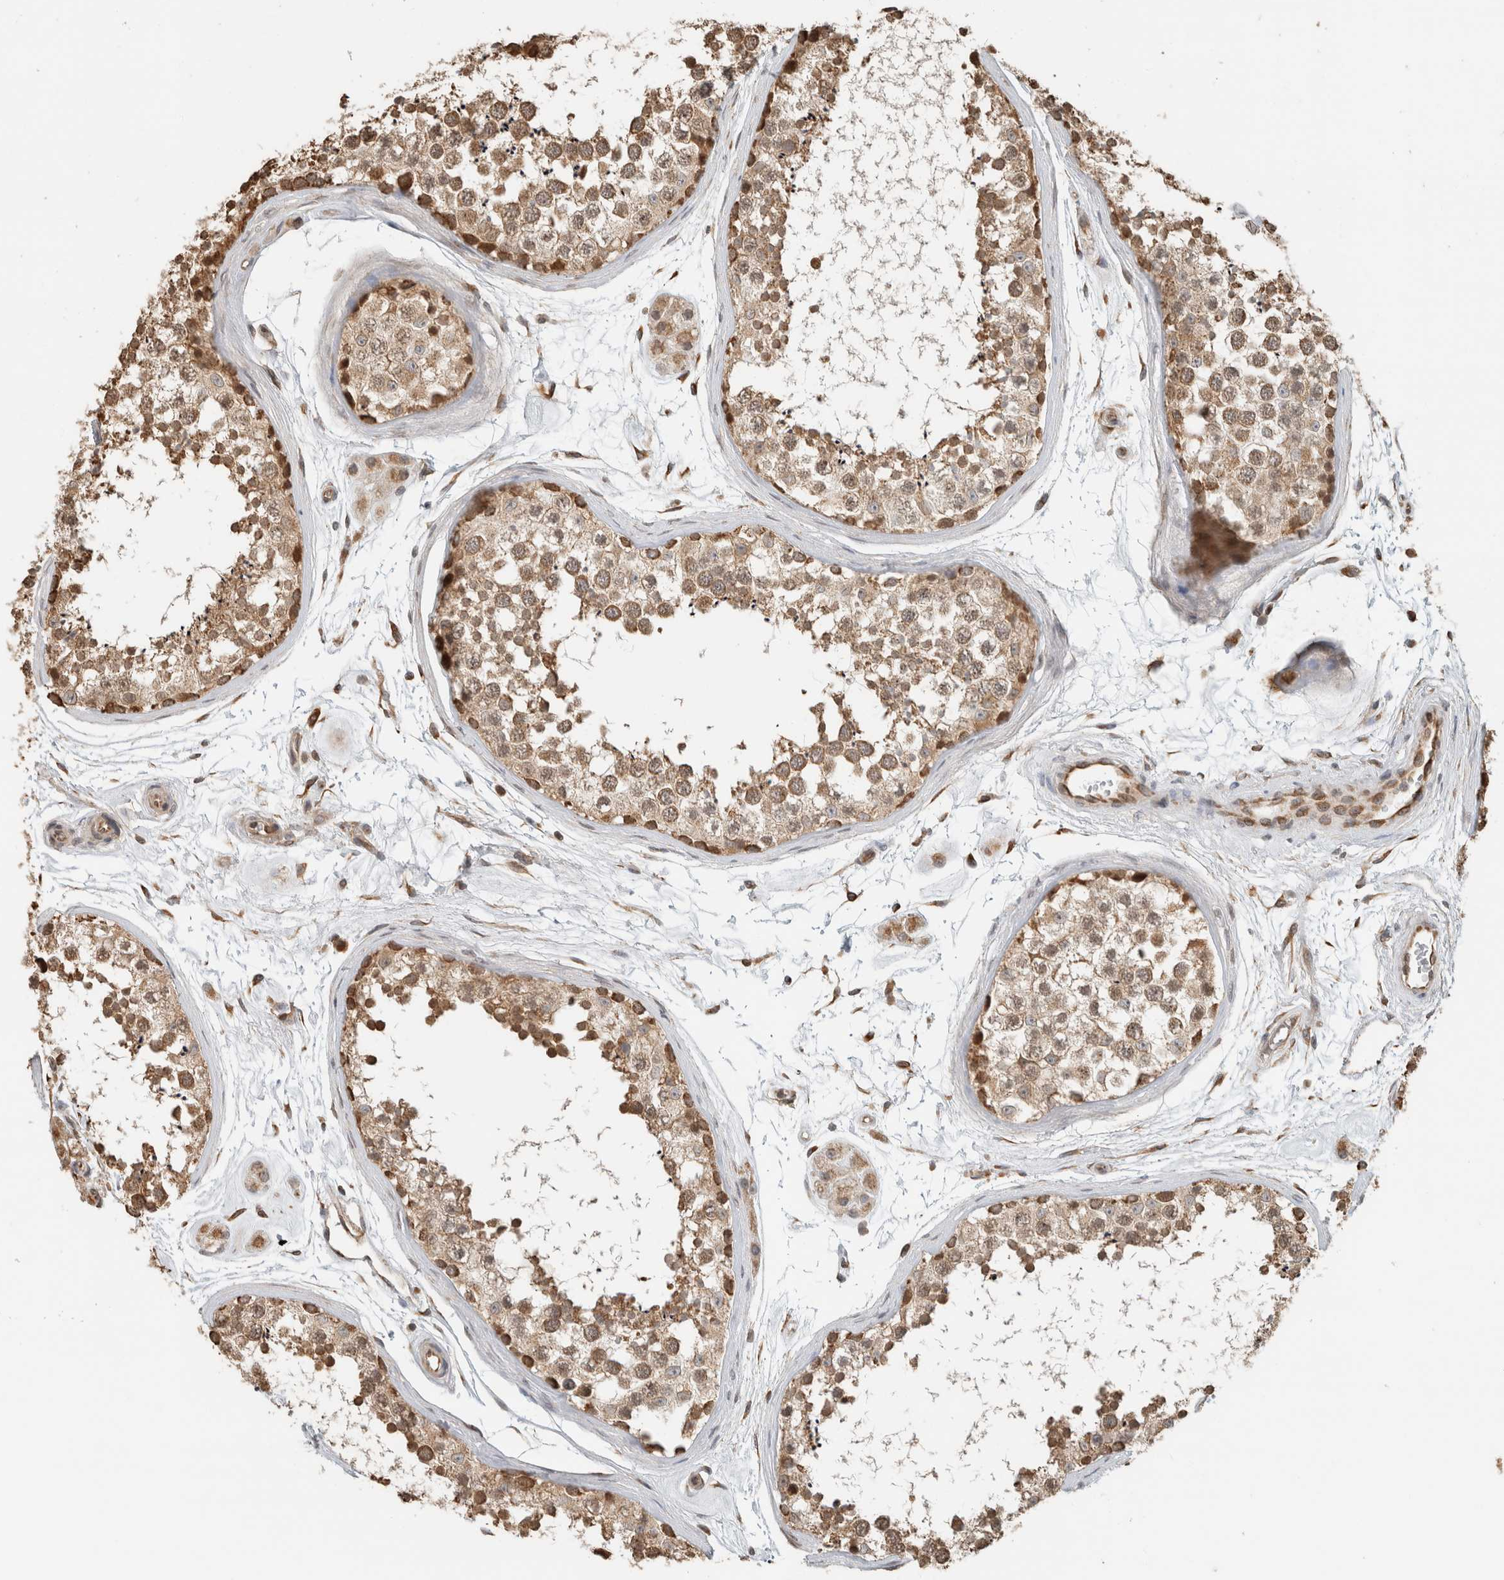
{"staining": {"intensity": "moderate", "quantity": ">75%", "location": "cytoplasmic/membranous"}, "tissue": "testis", "cell_type": "Cells in seminiferous ducts", "image_type": "normal", "snomed": [{"axis": "morphology", "description": "Normal tissue, NOS"}, {"axis": "topography", "description": "Testis"}], "caption": "Normal testis demonstrates moderate cytoplasmic/membranous staining in about >75% of cells in seminiferous ducts, visualized by immunohistochemistry.", "gene": "GINS4", "patient": {"sex": "male", "age": 56}}